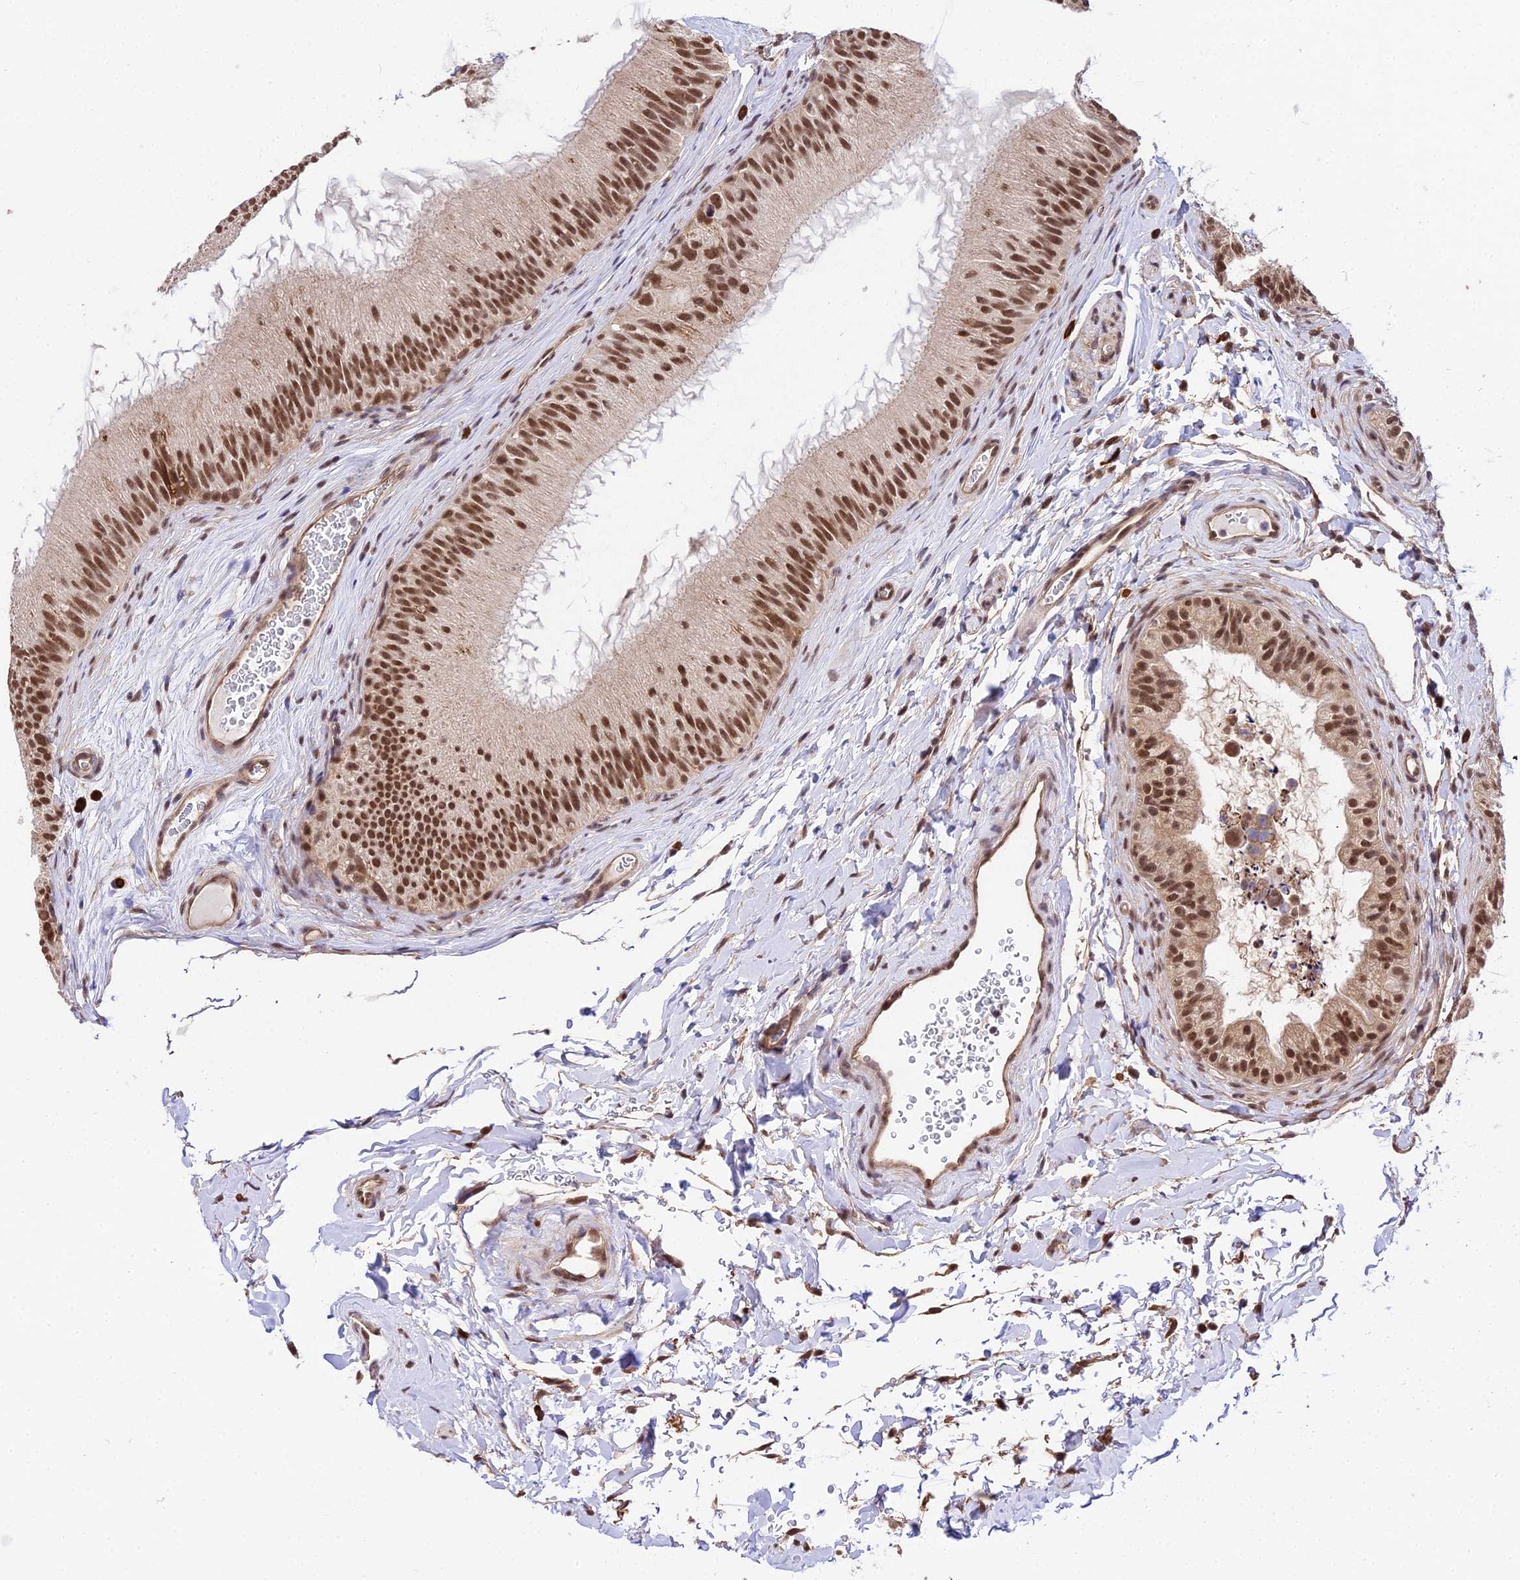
{"staining": {"intensity": "moderate", "quantity": ">75%", "location": "nuclear"}, "tissue": "epididymis", "cell_type": "Glandular cells", "image_type": "normal", "snomed": [{"axis": "morphology", "description": "Normal tissue, NOS"}, {"axis": "topography", "description": "Epididymis"}], "caption": "The histopathology image demonstrates immunohistochemical staining of benign epididymis. There is moderate nuclear positivity is present in about >75% of glandular cells. The staining was performed using DAB to visualize the protein expression in brown, while the nuclei were stained in blue with hematoxylin (Magnification: 20x).", "gene": "POLR2I", "patient": {"sex": "male", "age": 45}}